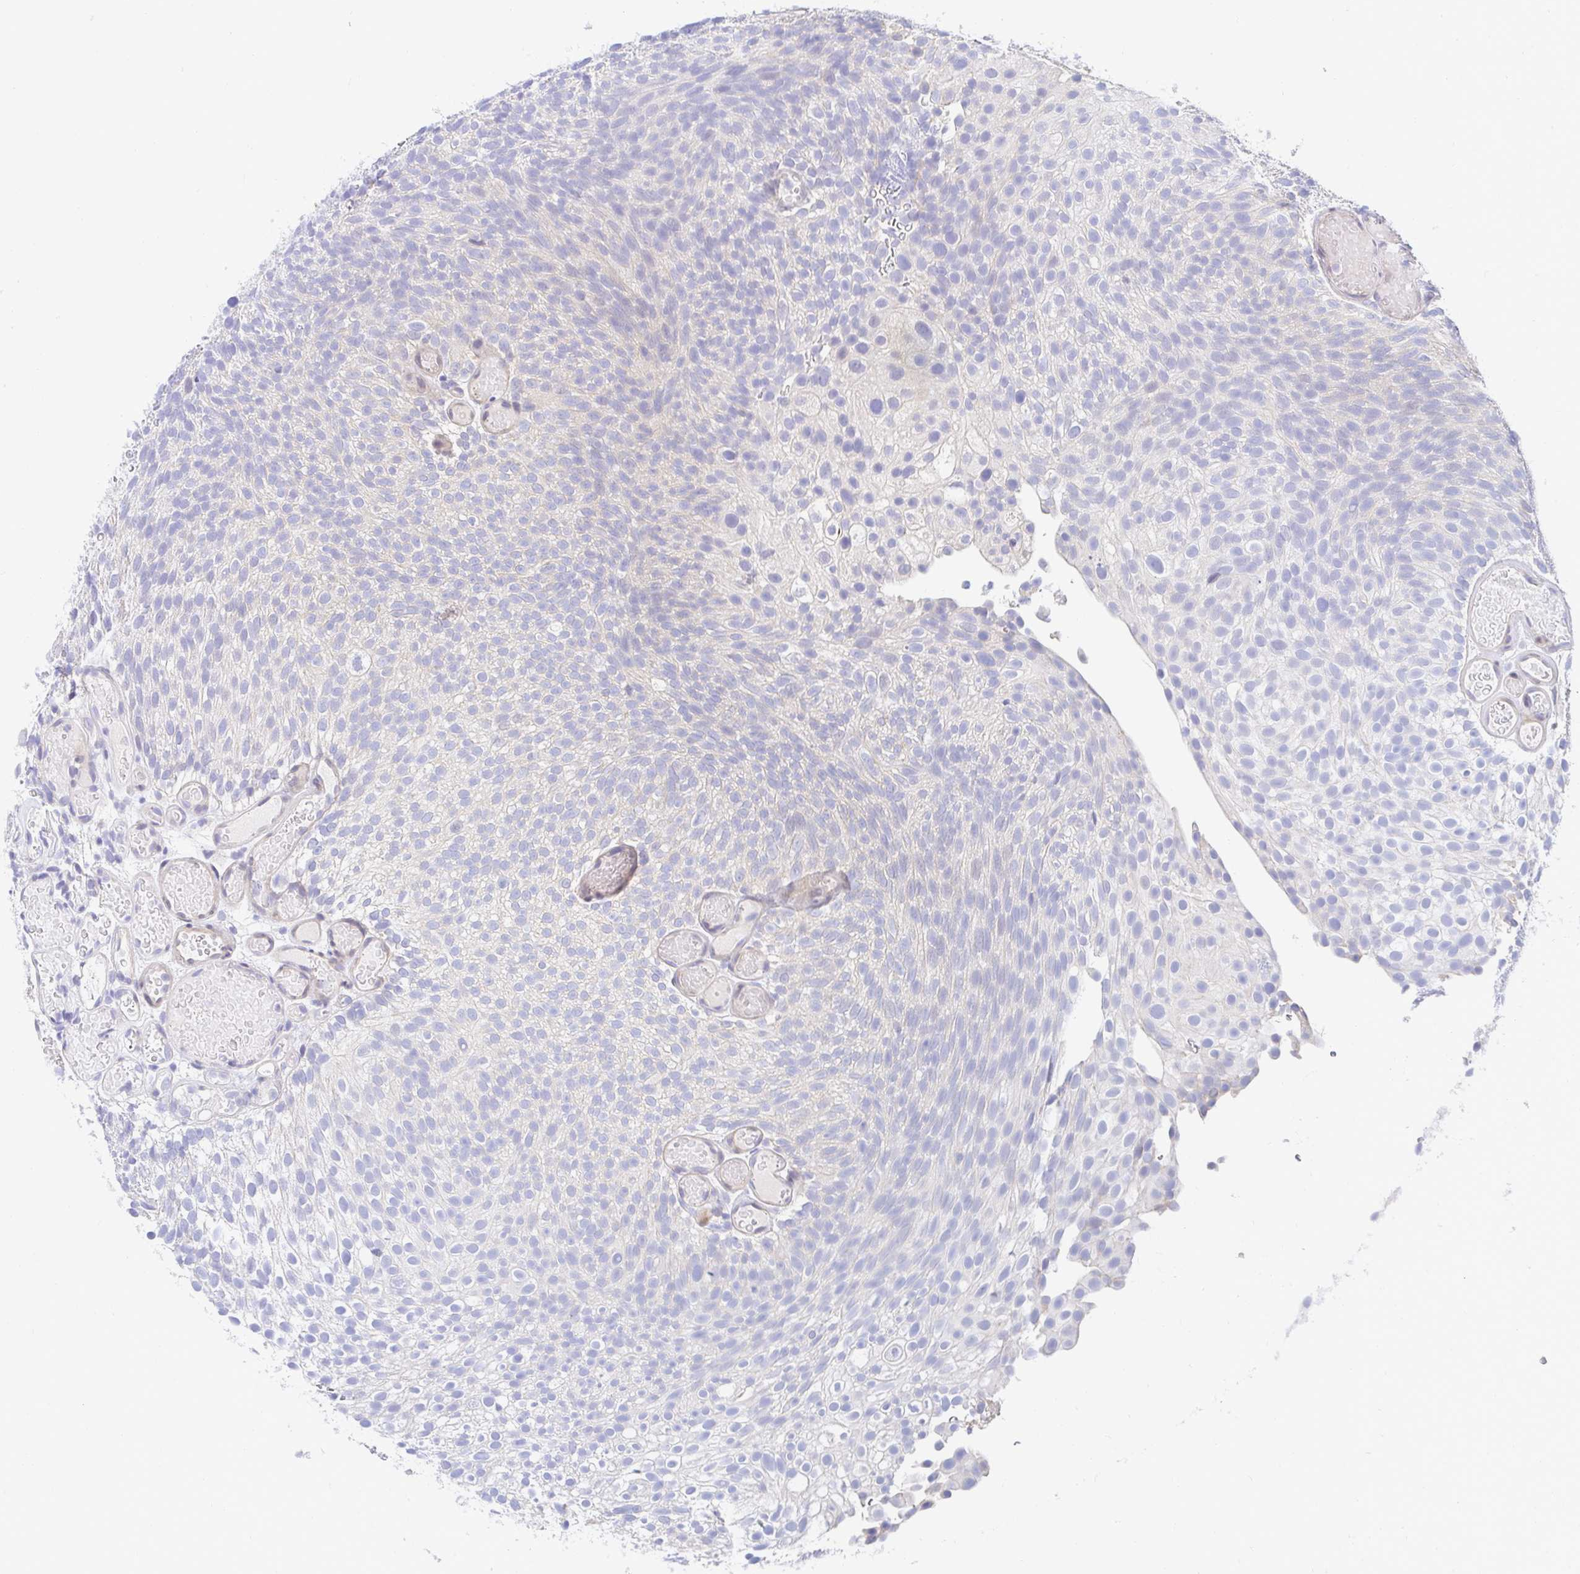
{"staining": {"intensity": "negative", "quantity": "none", "location": "none"}, "tissue": "urothelial cancer", "cell_type": "Tumor cells", "image_type": "cancer", "snomed": [{"axis": "morphology", "description": "Urothelial carcinoma, Low grade"}, {"axis": "topography", "description": "Urinary bladder"}], "caption": "Immunohistochemistry (IHC) of urothelial cancer exhibits no expression in tumor cells.", "gene": "AKAP14", "patient": {"sex": "male", "age": 78}}